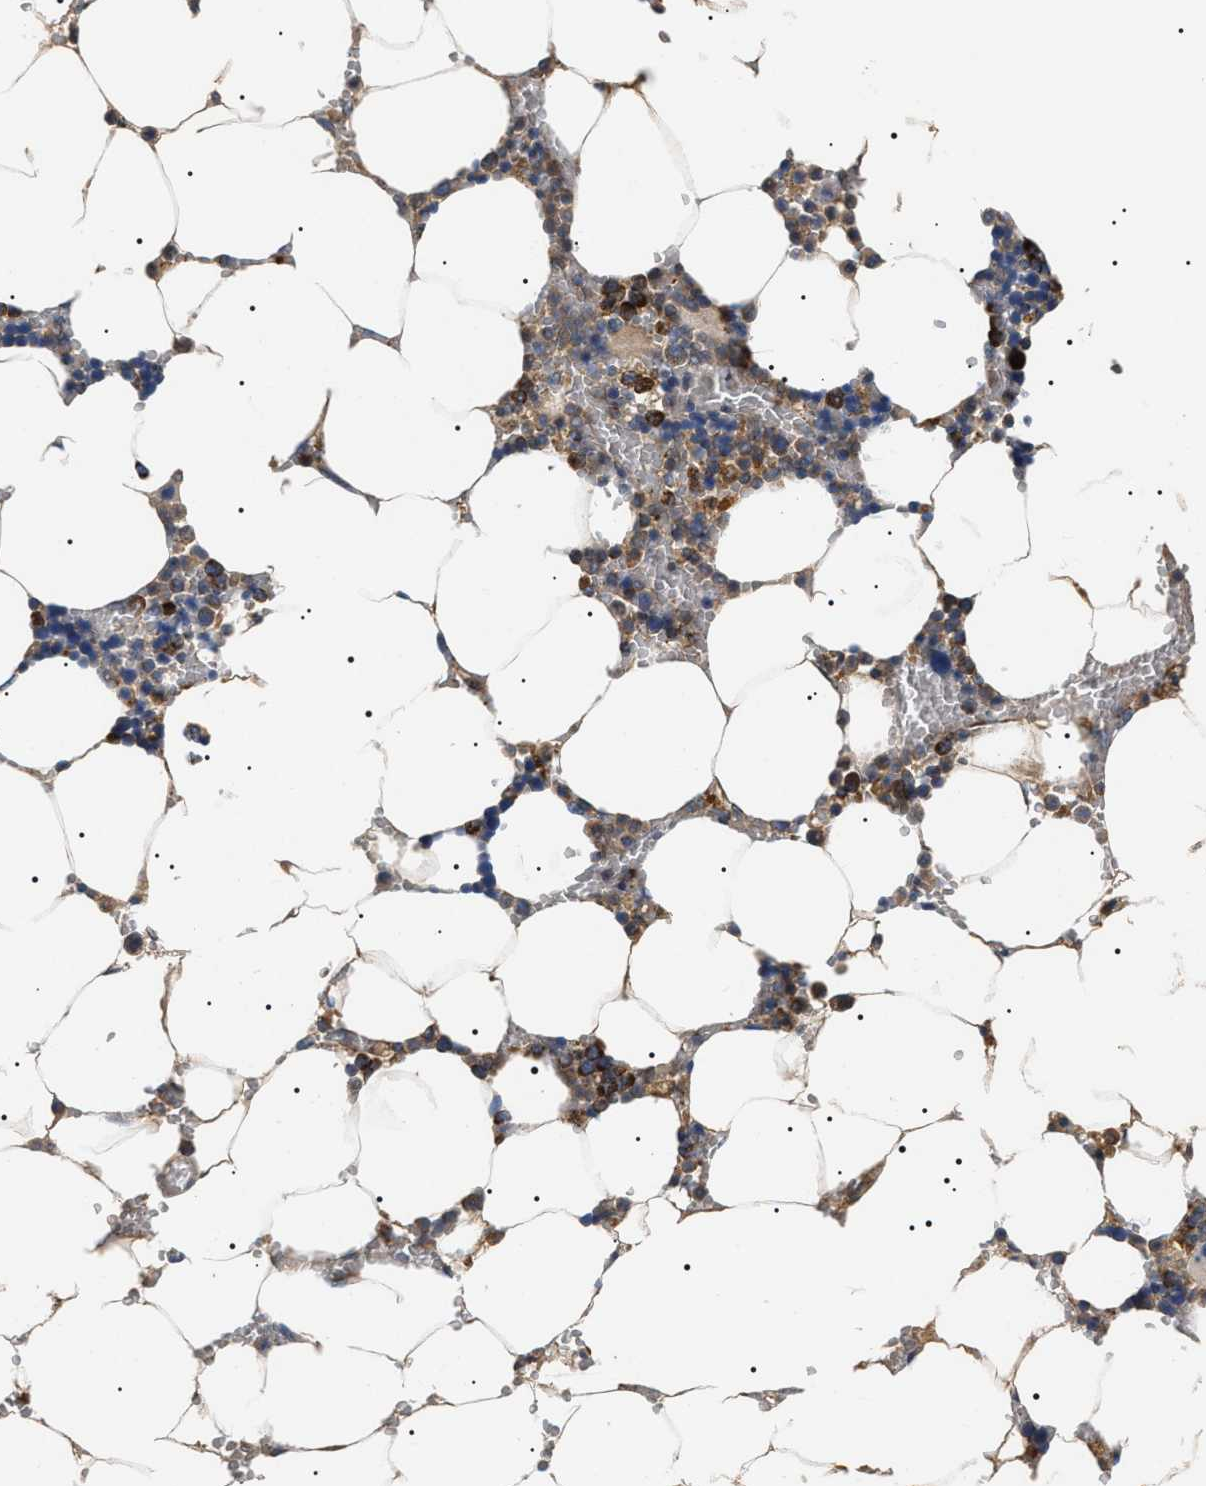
{"staining": {"intensity": "moderate", "quantity": "25%-75%", "location": "cytoplasmic/membranous"}, "tissue": "bone marrow", "cell_type": "Hematopoietic cells", "image_type": "normal", "snomed": [{"axis": "morphology", "description": "Normal tissue, NOS"}, {"axis": "topography", "description": "Bone marrow"}], "caption": "Immunohistochemical staining of benign human bone marrow exhibits 25%-75% levels of moderate cytoplasmic/membranous protein positivity in approximately 25%-75% of hematopoietic cells. The protein is stained brown, and the nuclei are stained in blue (DAB IHC with brightfield microscopy, high magnification).", "gene": "OXSM", "patient": {"sex": "male", "age": 70}}